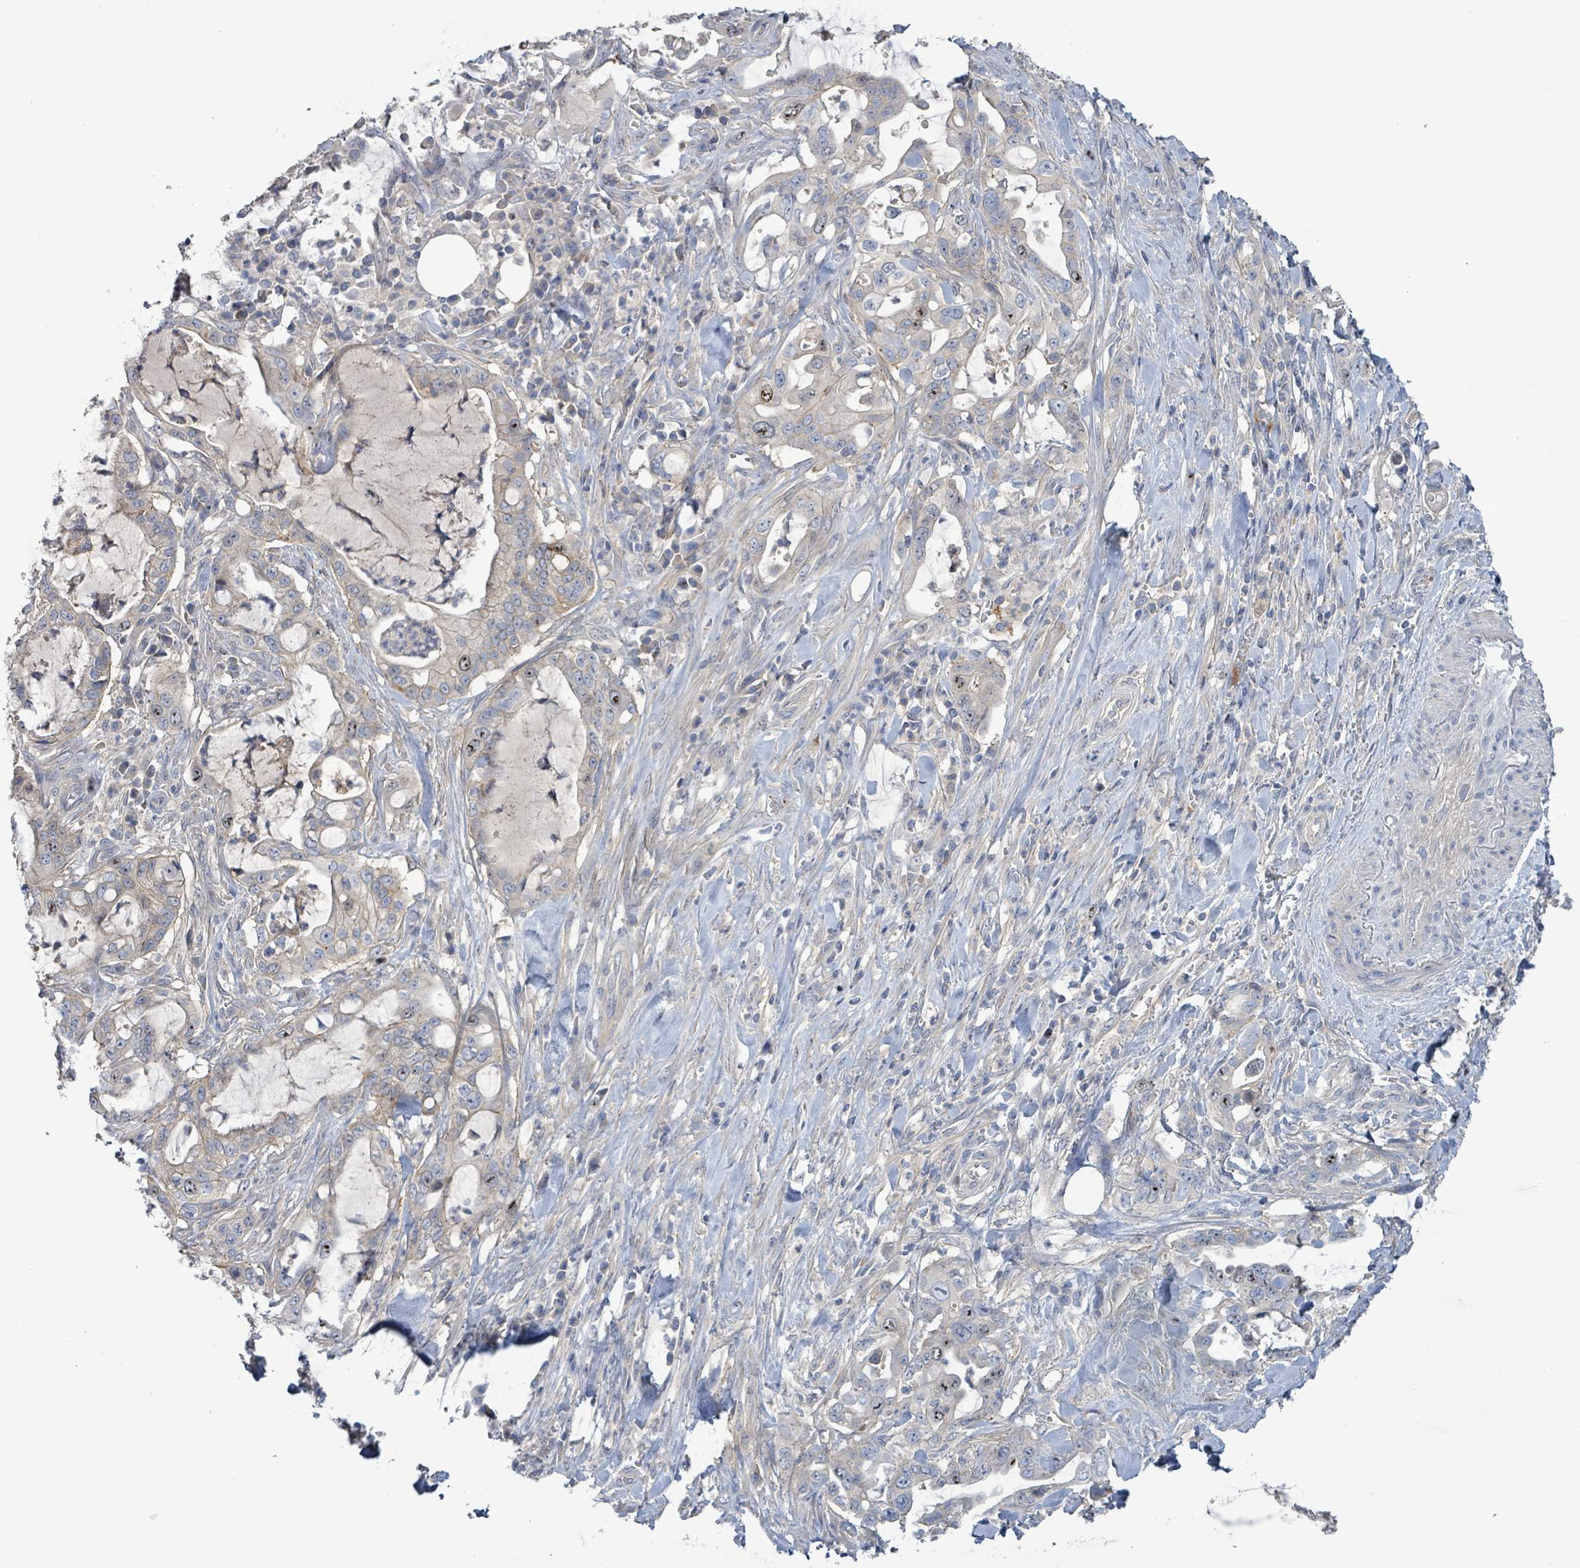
{"staining": {"intensity": "weak", "quantity": "<25%", "location": "nuclear"}, "tissue": "pancreatic cancer", "cell_type": "Tumor cells", "image_type": "cancer", "snomed": [{"axis": "morphology", "description": "Adenocarcinoma, NOS"}, {"axis": "topography", "description": "Pancreas"}], "caption": "Tumor cells show no significant protein positivity in pancreatic cancer.", "gene": "KRAS", "patient": {"sex": "female", "age": 61}}